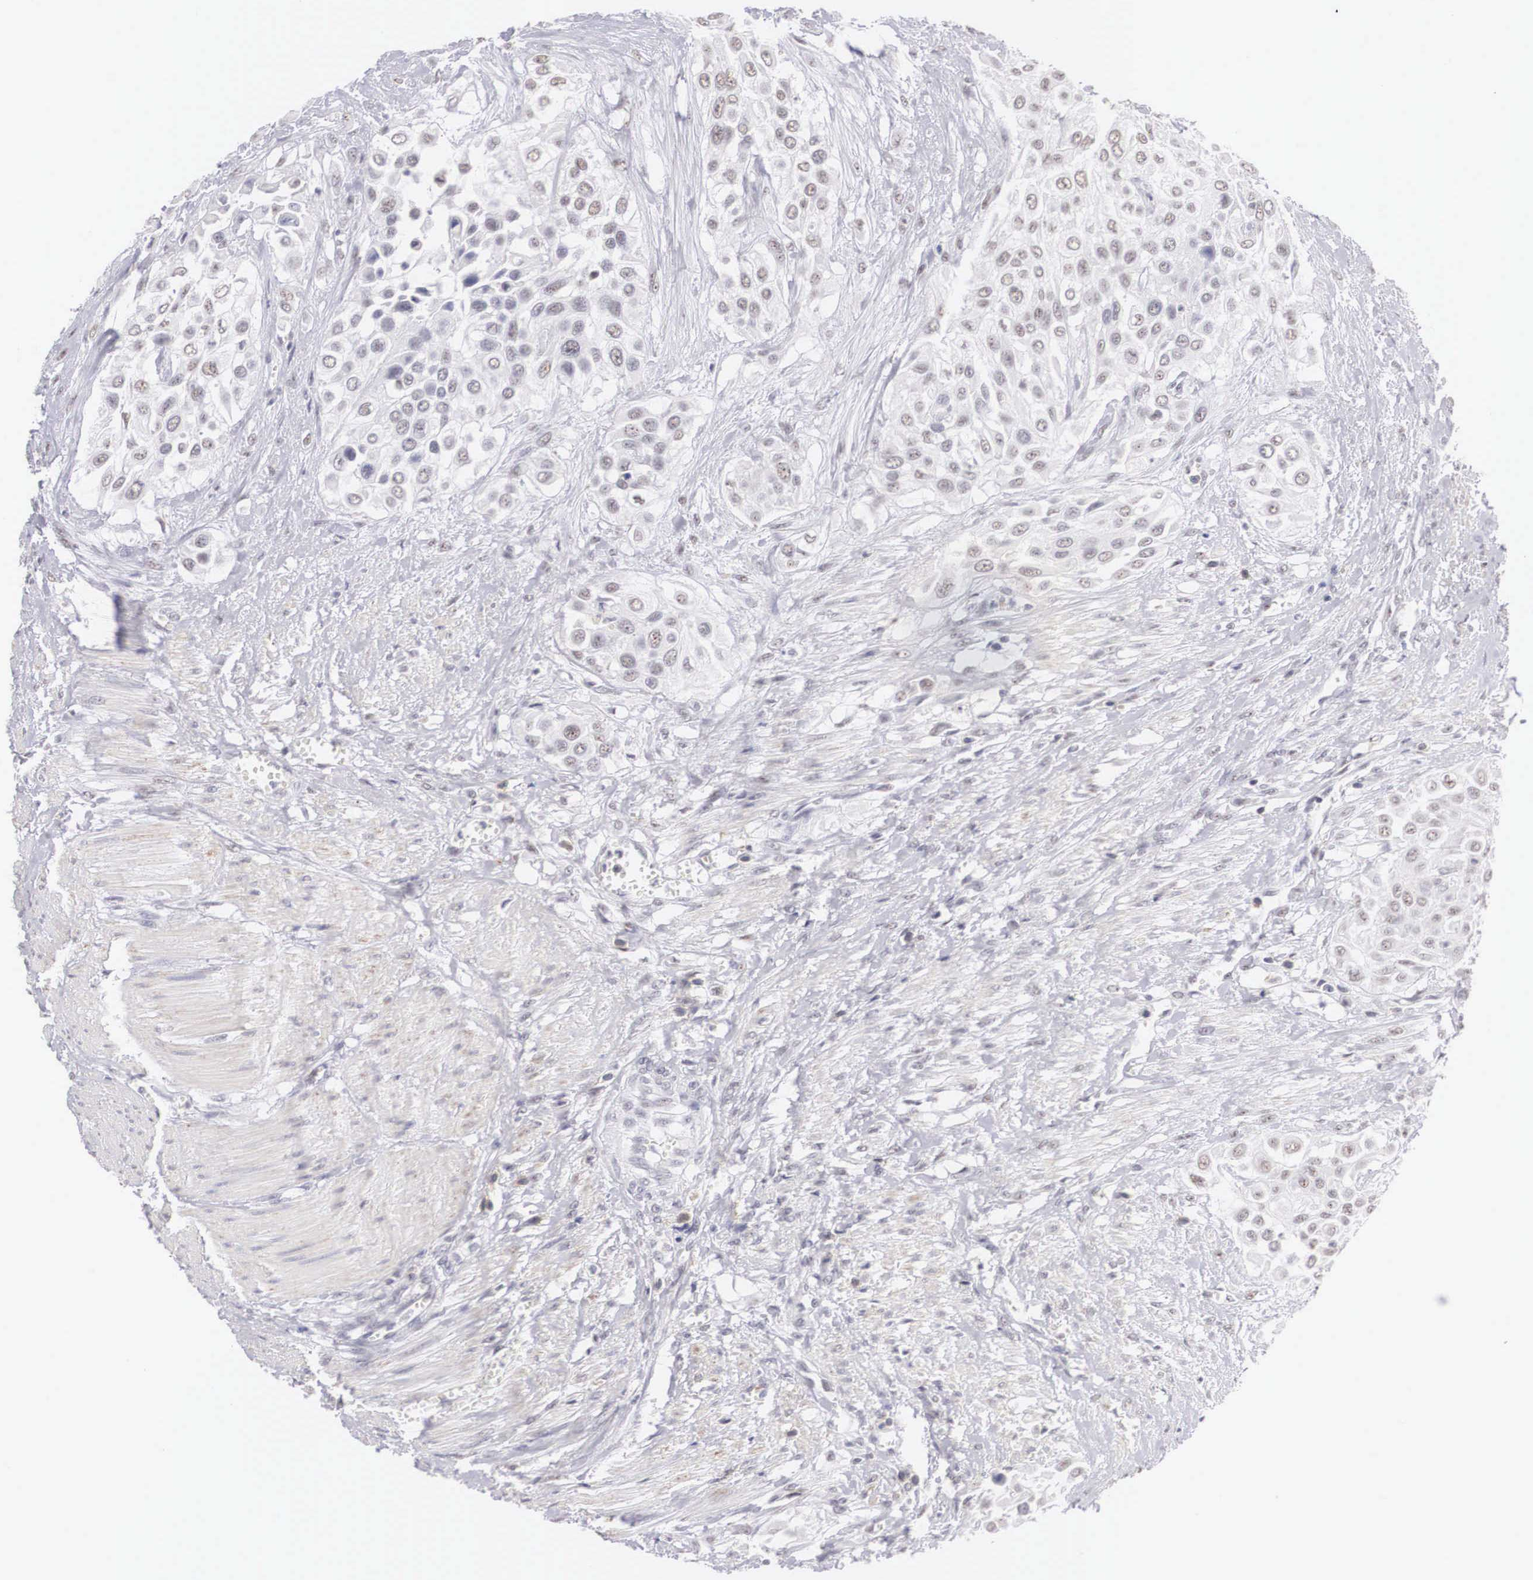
{"staining": {"intensity": "negative", "quantity": "none", "location": "none"}, "tissue": "urothelial cancer", "cell_type": "Tumor cells", "image_type": "cancer", "snomed": [{"axis": "morphology", "description": "Urothelial carcinoma, High grade"}, {"axis": "topography", "description": "Urinary bladder"}], "caption": "Protein analysis of high-grade urothelial carcinoma displays no significant staining in tumor cells.", "gene": "FAM47A", "patient": {"sex": "male", "age": 57}}